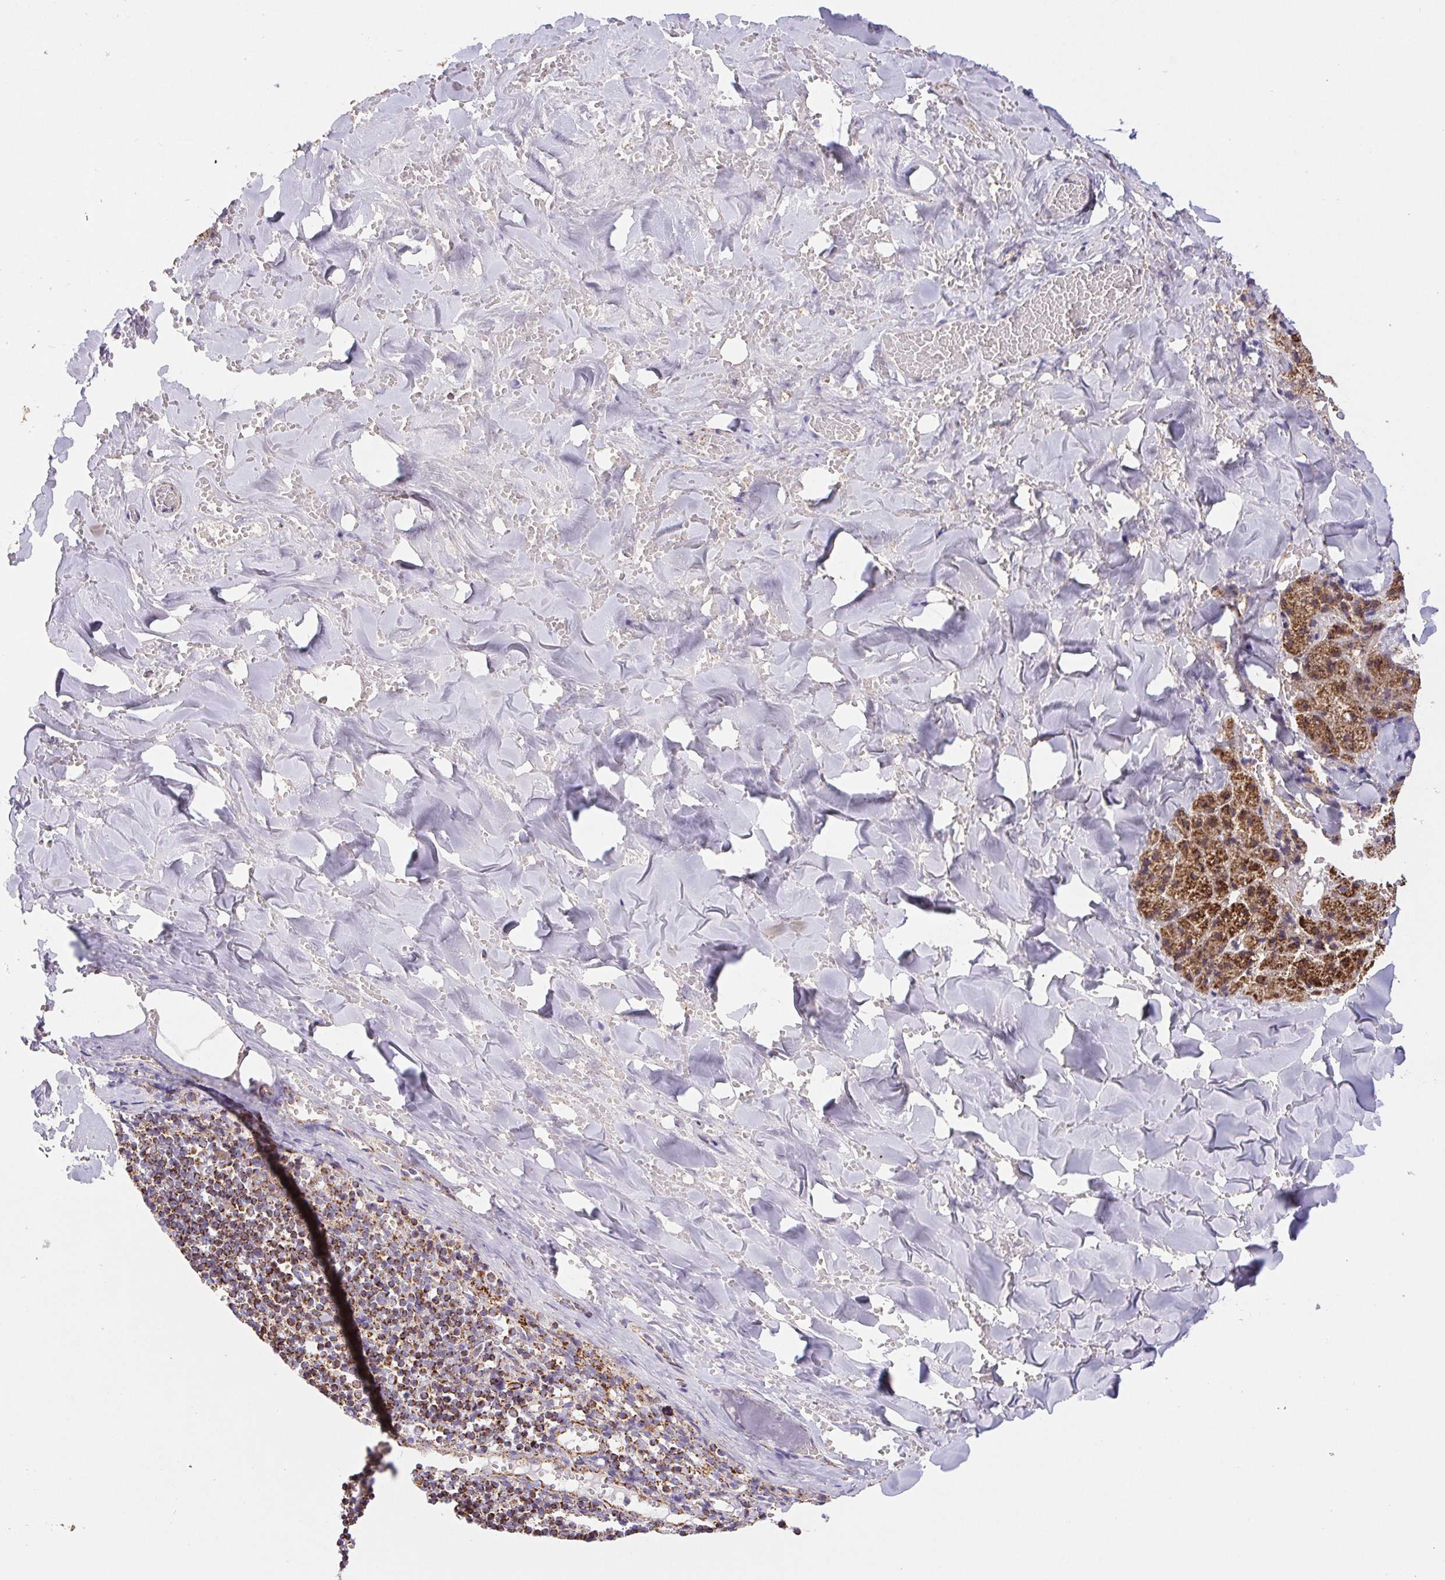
{"staining": {"intensity": "strong", "quantity": ">75%", "location": "cytoplasmic/membranous"}, "tissue": "salivary gland", "cell_type": "Glandular cells", "image_type": "normal", "snomed": [{"axis": "morphology", "description": "Normal tissue, NOS"}, {"axis": "topography", "description": "Salivary gland"}, {"axis": "topography", "description": "Peripheral nerve tissue"}], "caption": "Glandular cells show strong cytoplasmic/membranous expression in about >75% of cells in normal salivary gland.", "gene": "NIPSNAP2", "patient": {"sex": "male", "age": 38}}